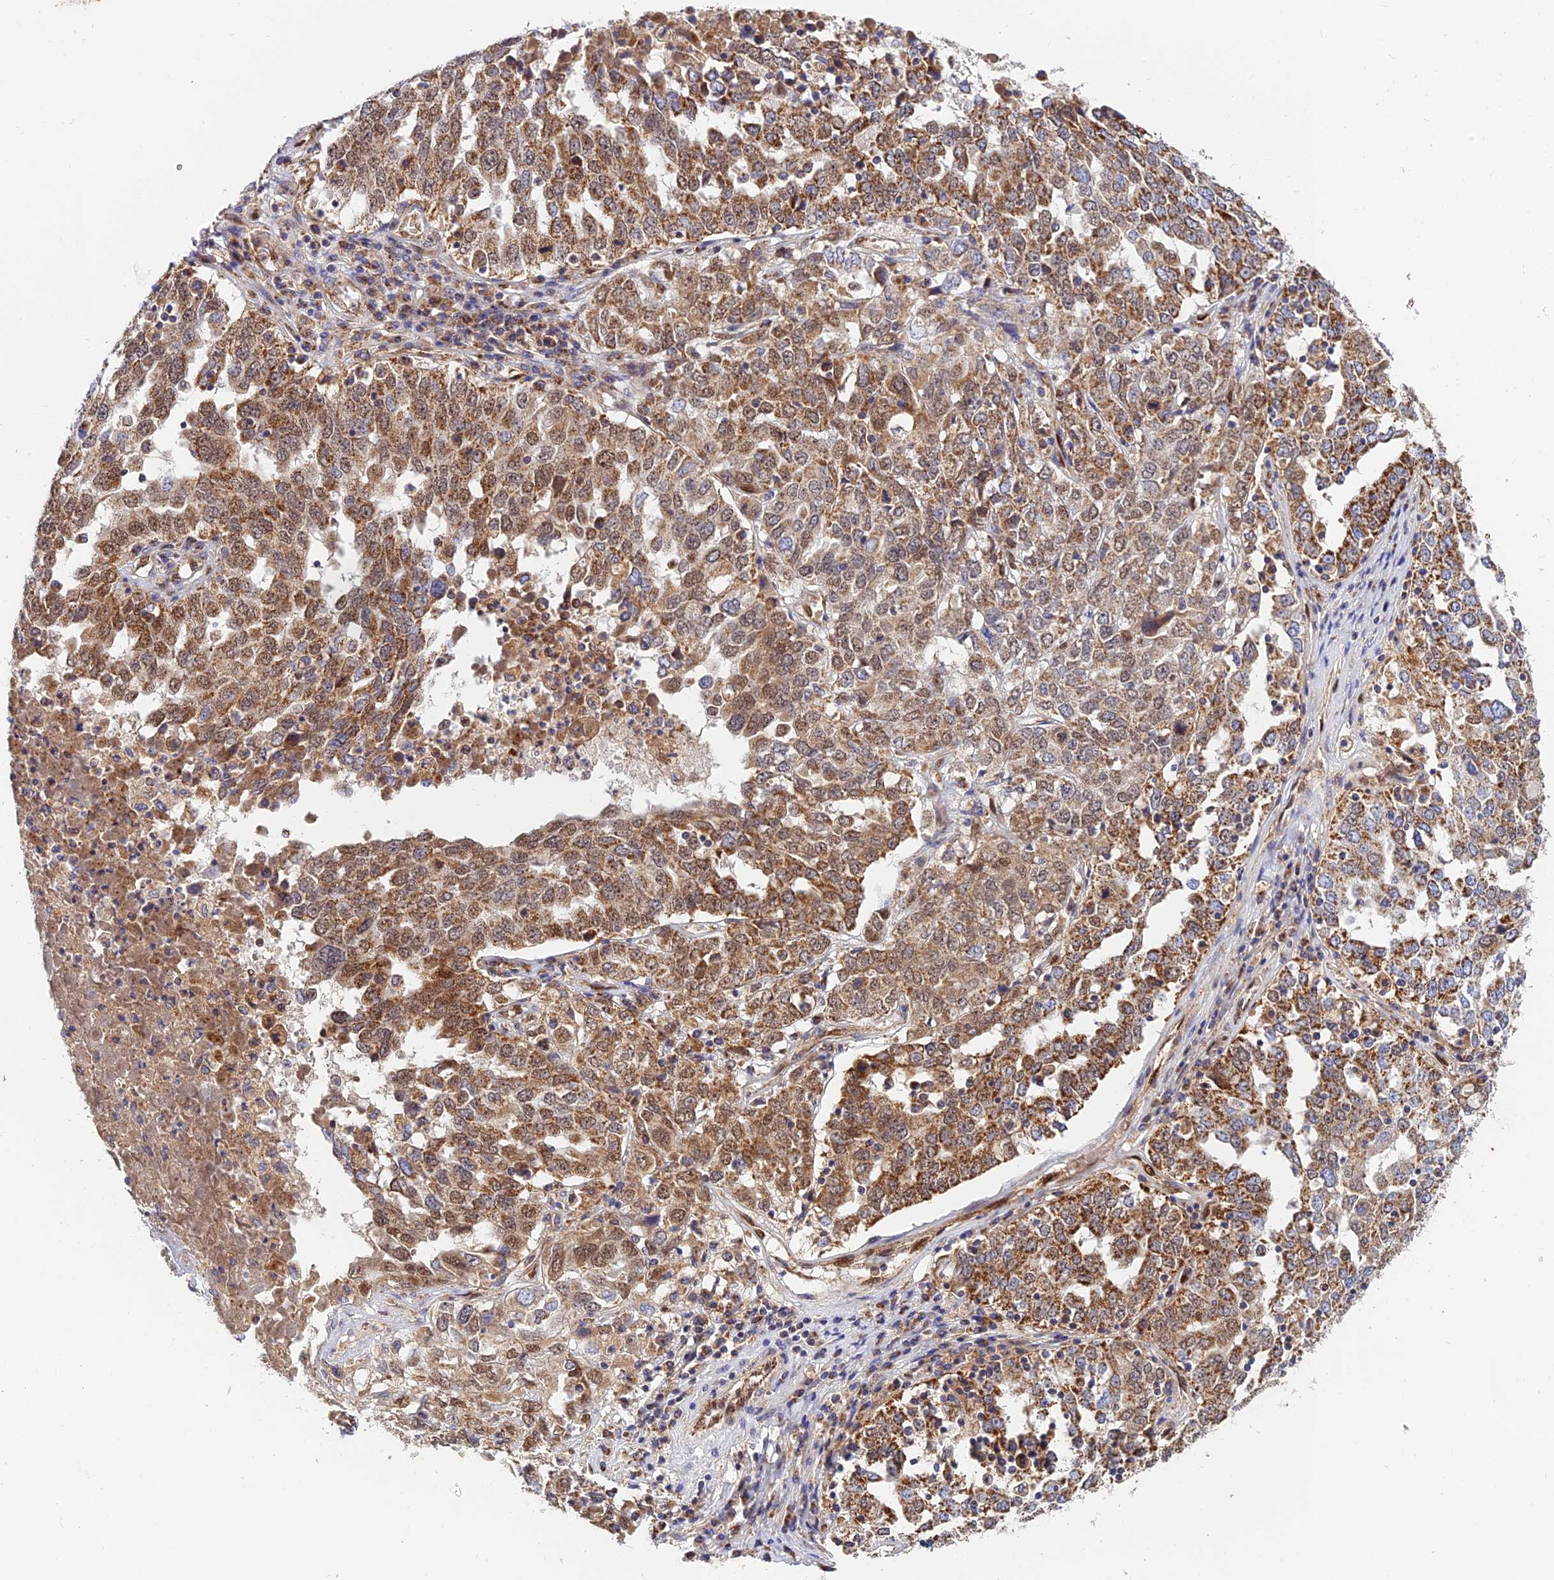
{"staining": {"intensity": "moderate", "quantity": ">75%", "location": "cytoplasmic/membranous"}, "tissue": "ovarian cancer", "cell_type": "Tumor cells", "image_type": "cancer", "snomed": [{"axis": "morphology", "description": "Carcinoma, endometroid"}, {"axis": "topography", "description": "Ovary"}], "caption": "Immunohistochemical staining of human ovarian cancer displays medium levels of moderate cytoplasmic/membranous protein expression in approximately >75% of tumor cells.", "gene": "PODNL1", "patient": {"sex": "female", "age": 62}}